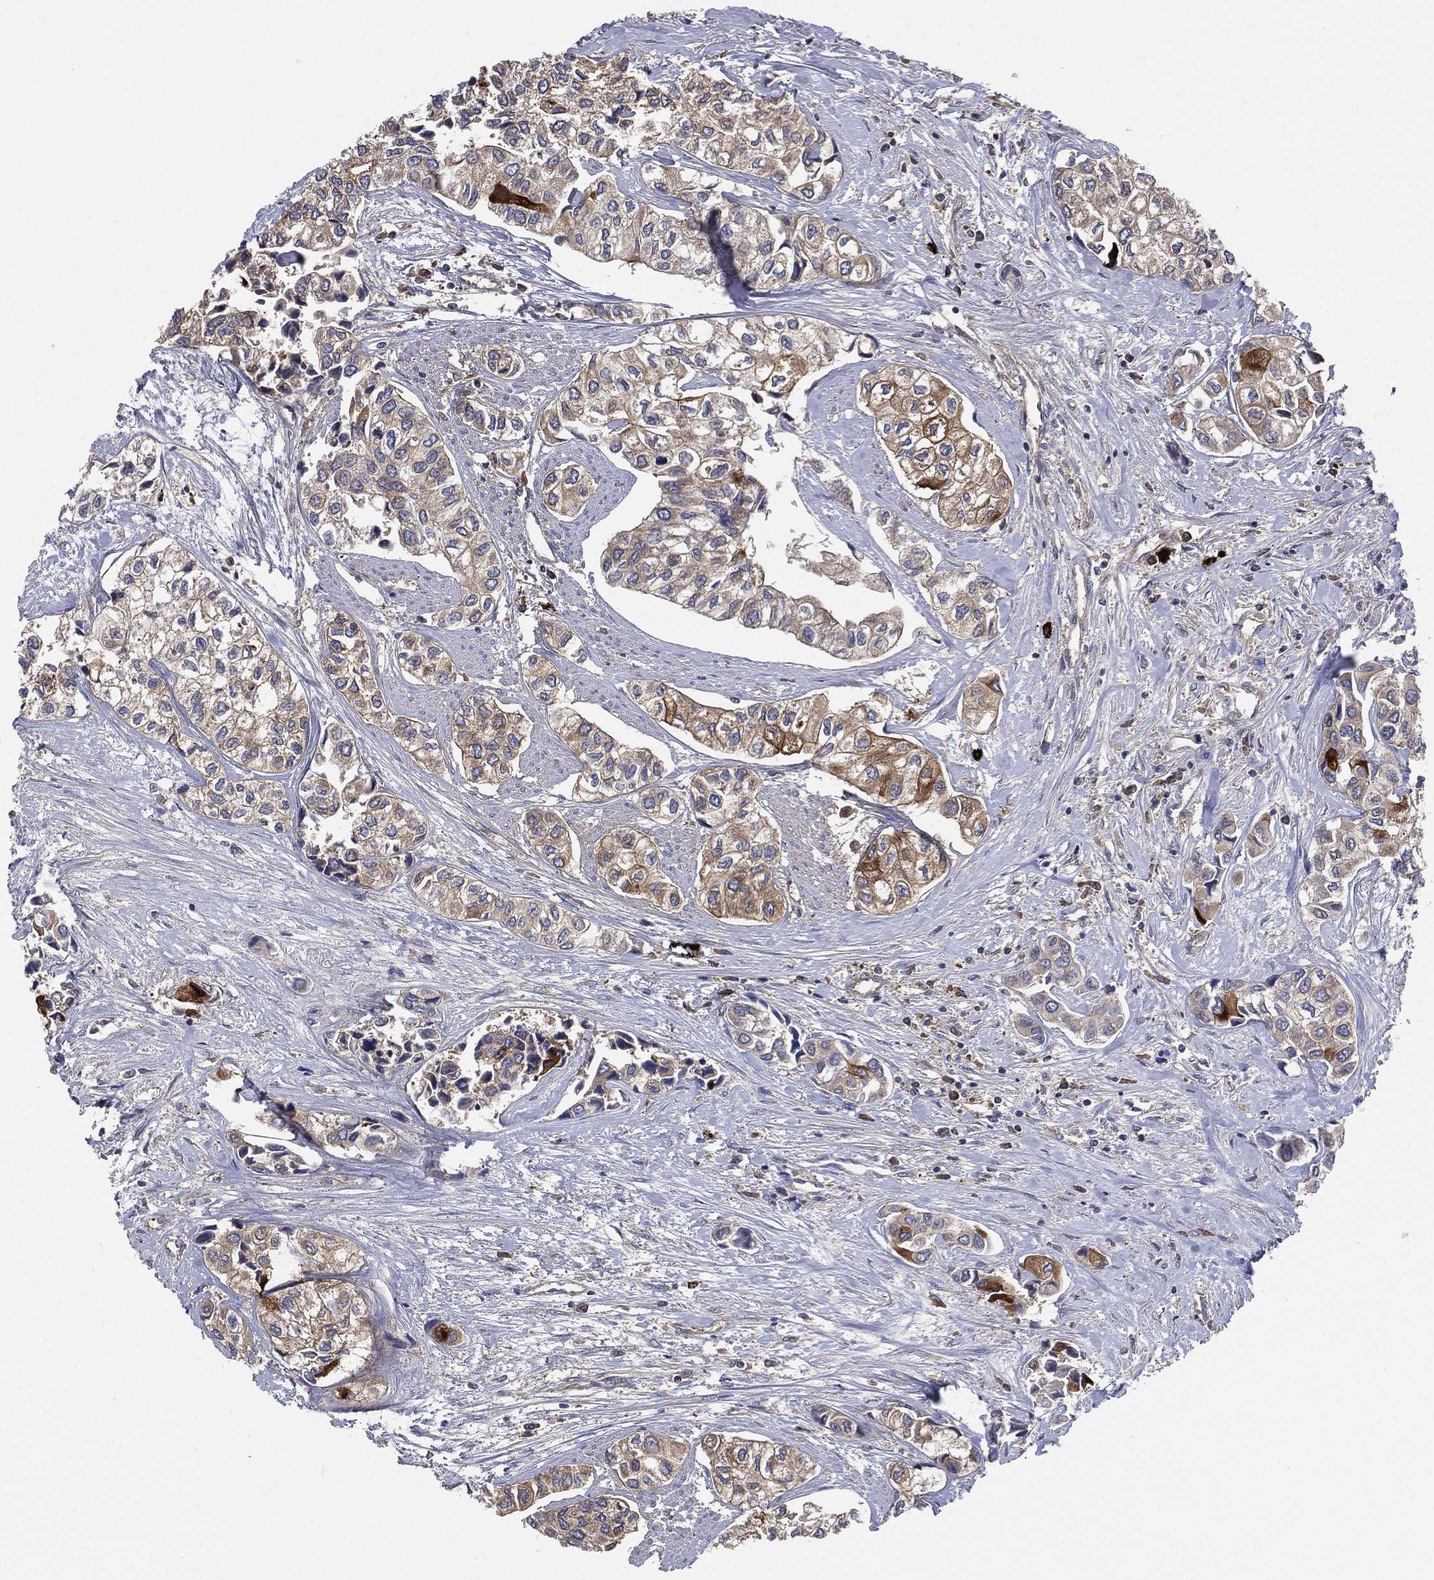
{"staining": {"intensity": "moderate", "quantity": "25%-75%", "location": "cytoplasmic/membranous"}, "tissue": "urothelial cancer", "cell_type": "Tumor cells", "image_type": "cancer", "snomed": [{"axis": "morphology", "description": "Urothelial carcinoma, High grade"}, {"axis": "topography", "description": "Urinary bladder"}], "caption": "Brown immunohistochemical staining in urothelial cancer reveals moderate cytoplasmic/membranous expression in about 25%-75% of tumor cells.", "gene": "SMPD3", "patient": {"sex": "male", "age": 73}}